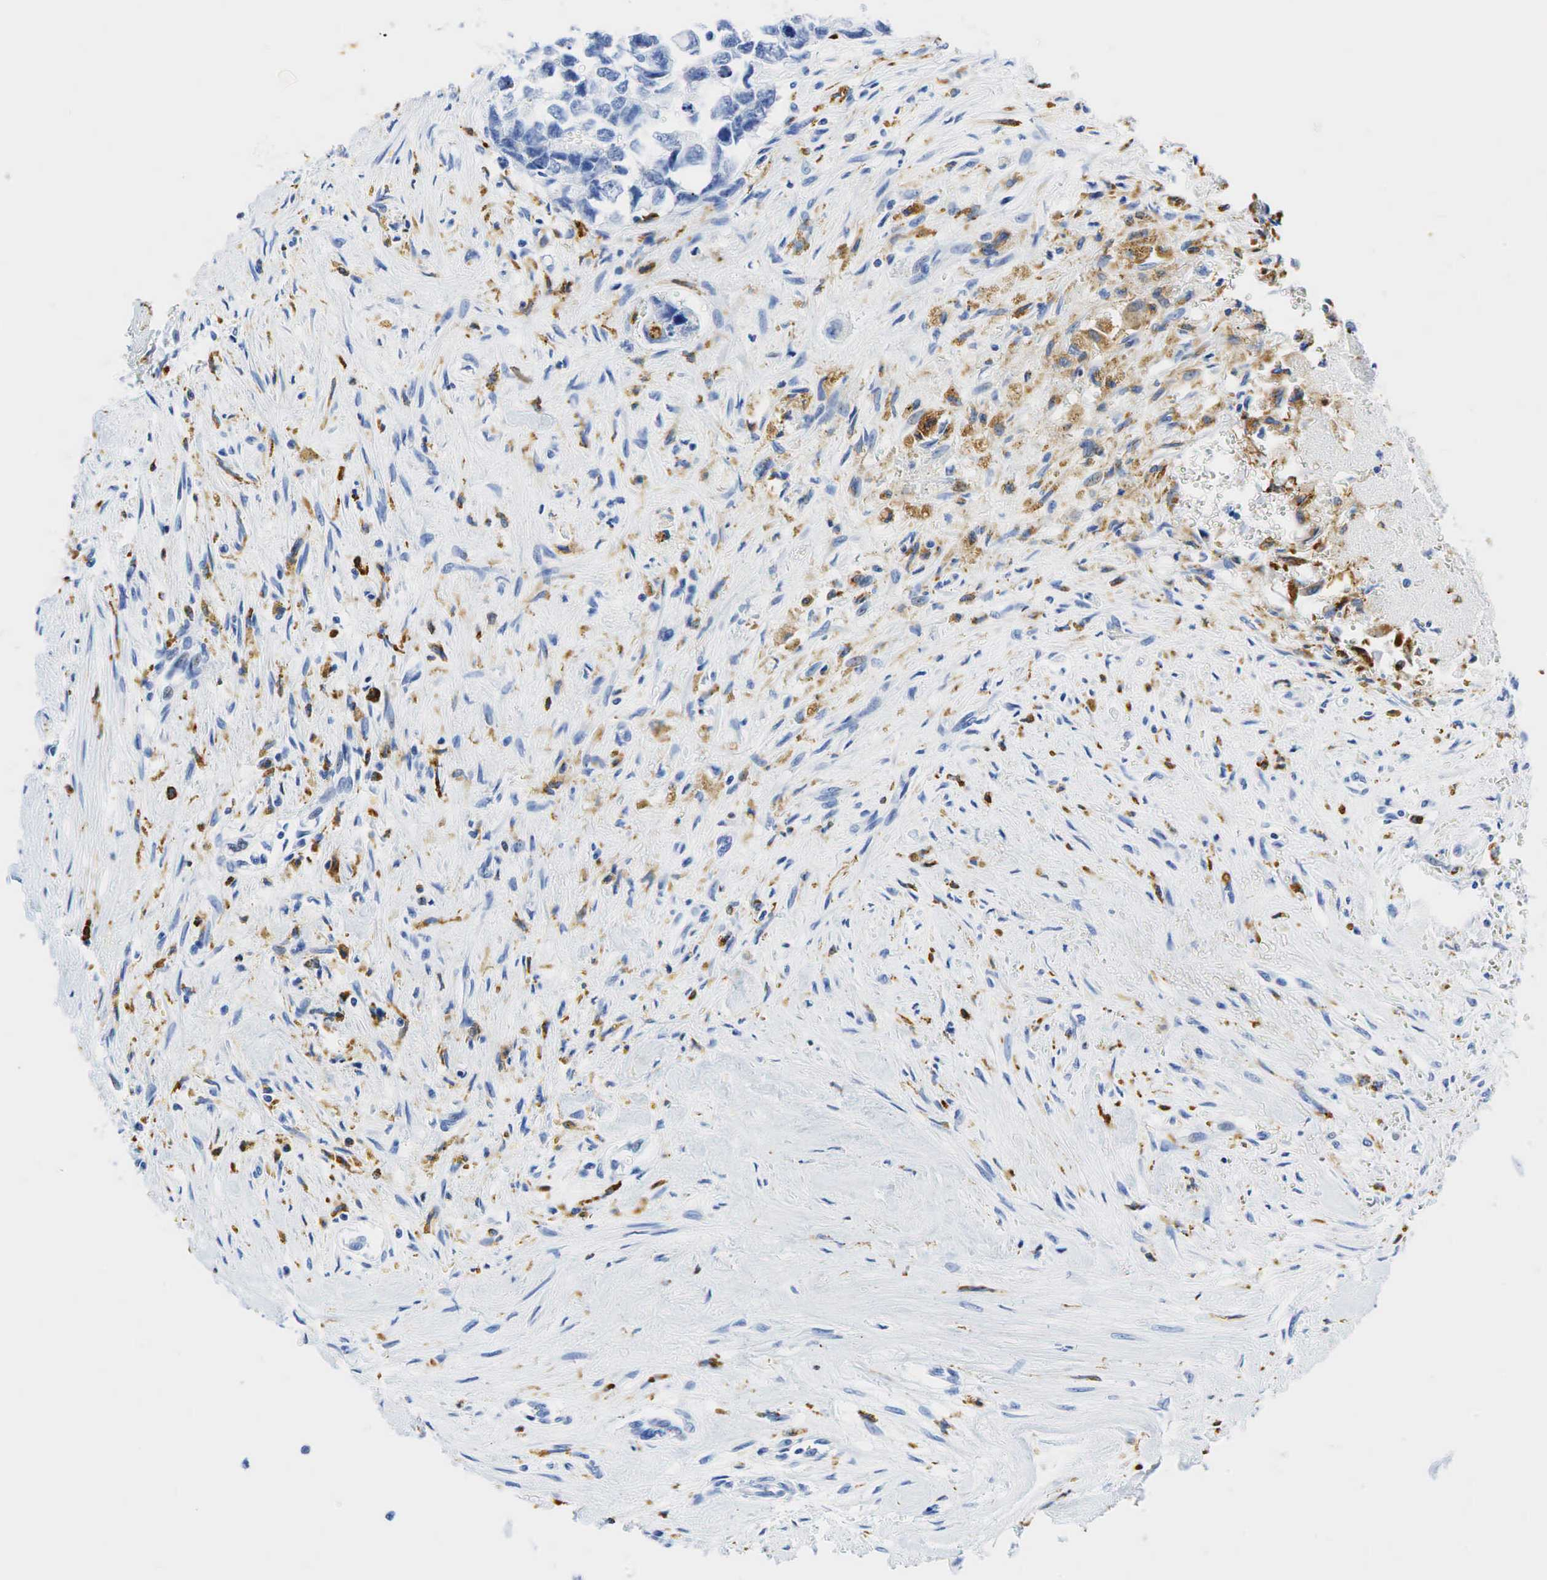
{"staining": {"intensity": "negative", "quantity": "none", "location": "none"}, "tissue": "testis cancer", "cell_type": "Tumor cells", "image_type": "cancer", "snomed": [{"axis": "morphology", "description": "Carcinoma, Embryonal, NOS"}, {"axis": "topography", "description": "Testis"}], "caption": "IHC micrograph of neoplastic tissue: testis cancer (embryonal carcinoma) stained with DAB displays no significant protein staining in tumor cells.", "gene": "CD68", "patient": {"sex": "male", "age": 31}}